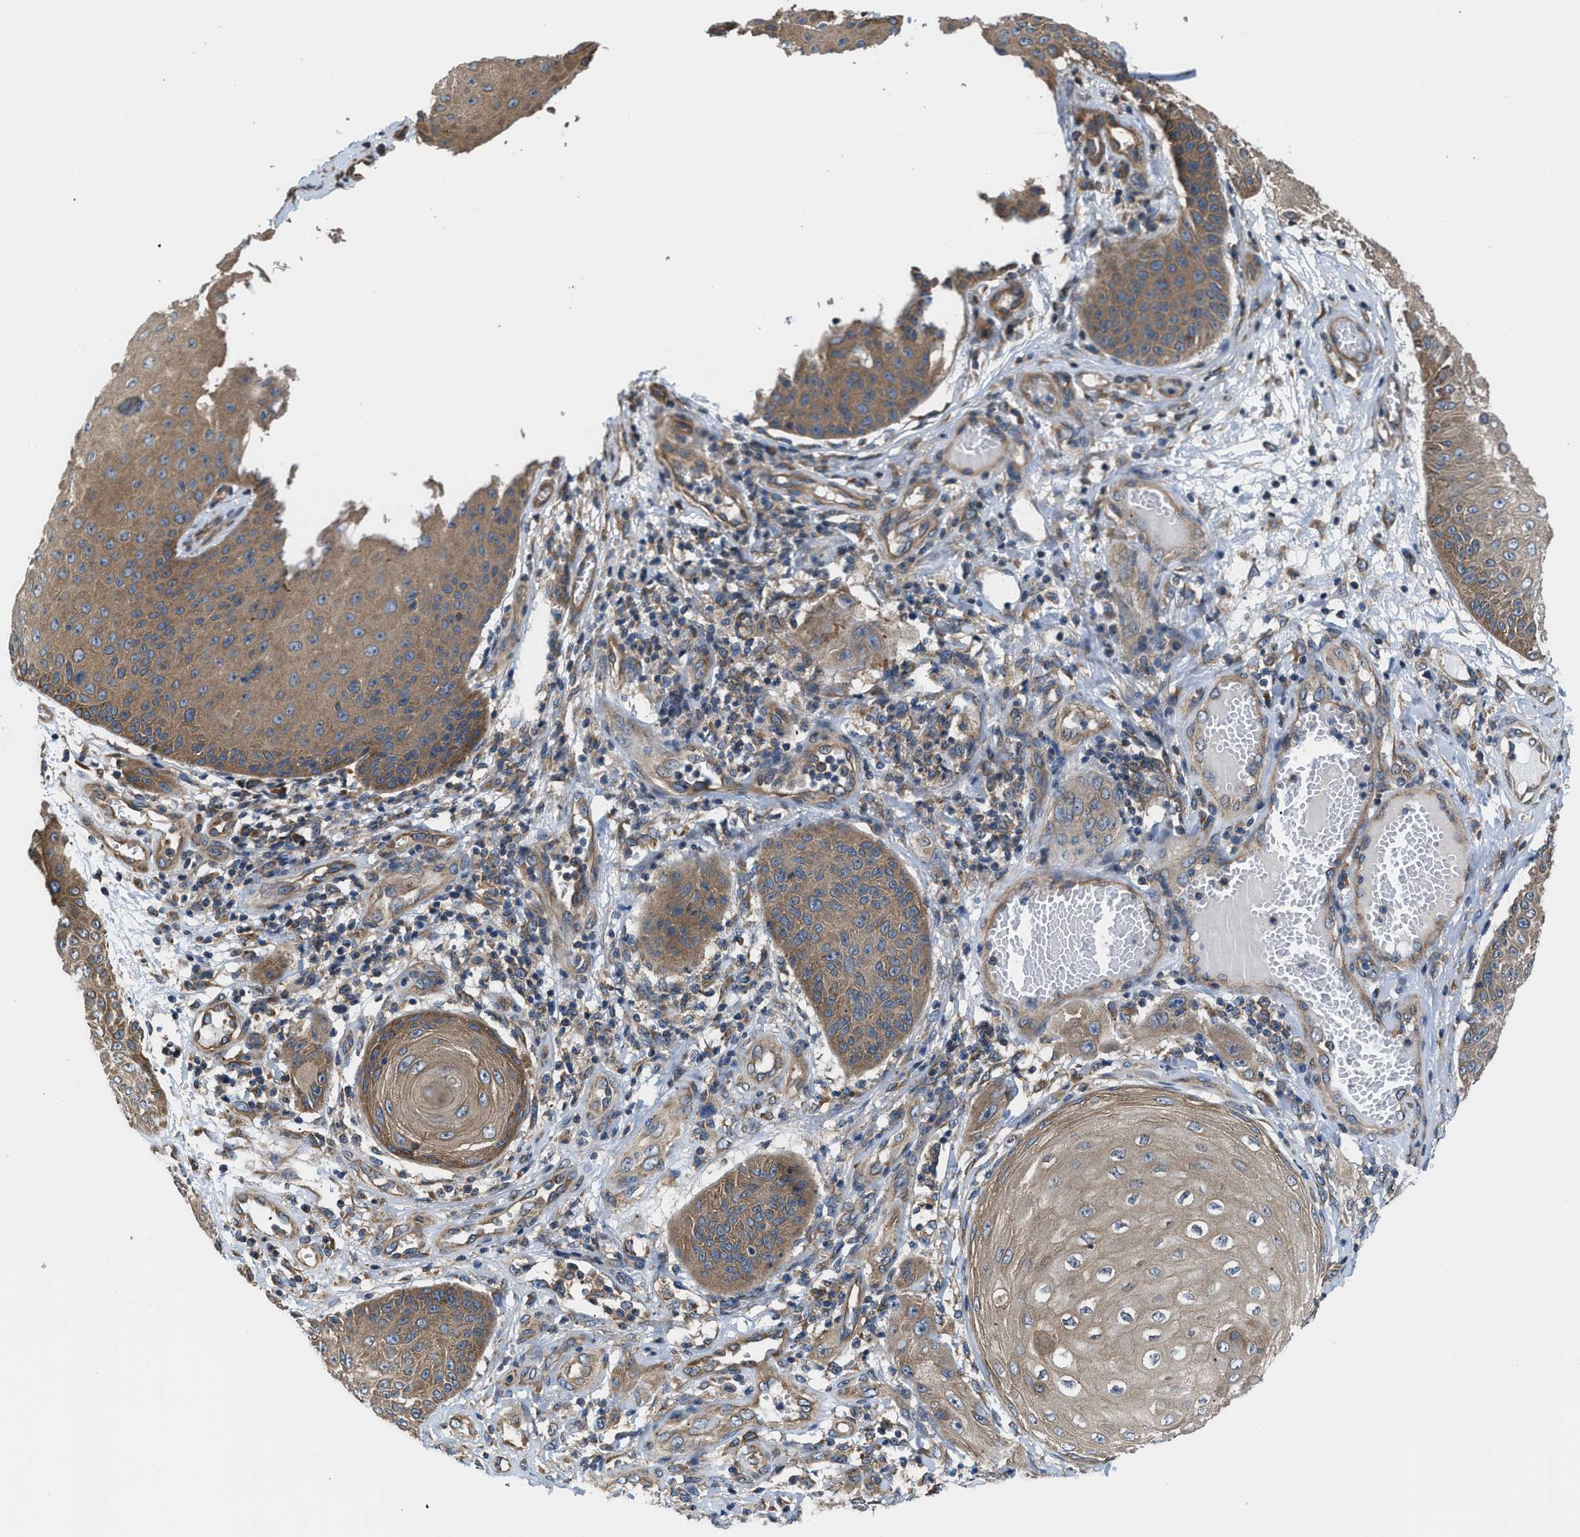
{"staining": {"intensity": "moderate", "quantity": ">75%", "location": "cytoplasmic/membranous"}, "tissue": "skin cancer", "cell_type": "Tumor cells", "image_type": "cancer", "snomed": [{"axis": "morphology", "description": "Squamous cell carcinoma, NOS"}, {"axis": "topography", "description": "Skin"}], "caption": "The immunohistochemical stain shows moderate cytoplasmic/membranous expression in tumor cells of skin squamous cell carcinoma tissue.", "gene": "CEP128", "patient": {"sex": "male", "age": 74}}